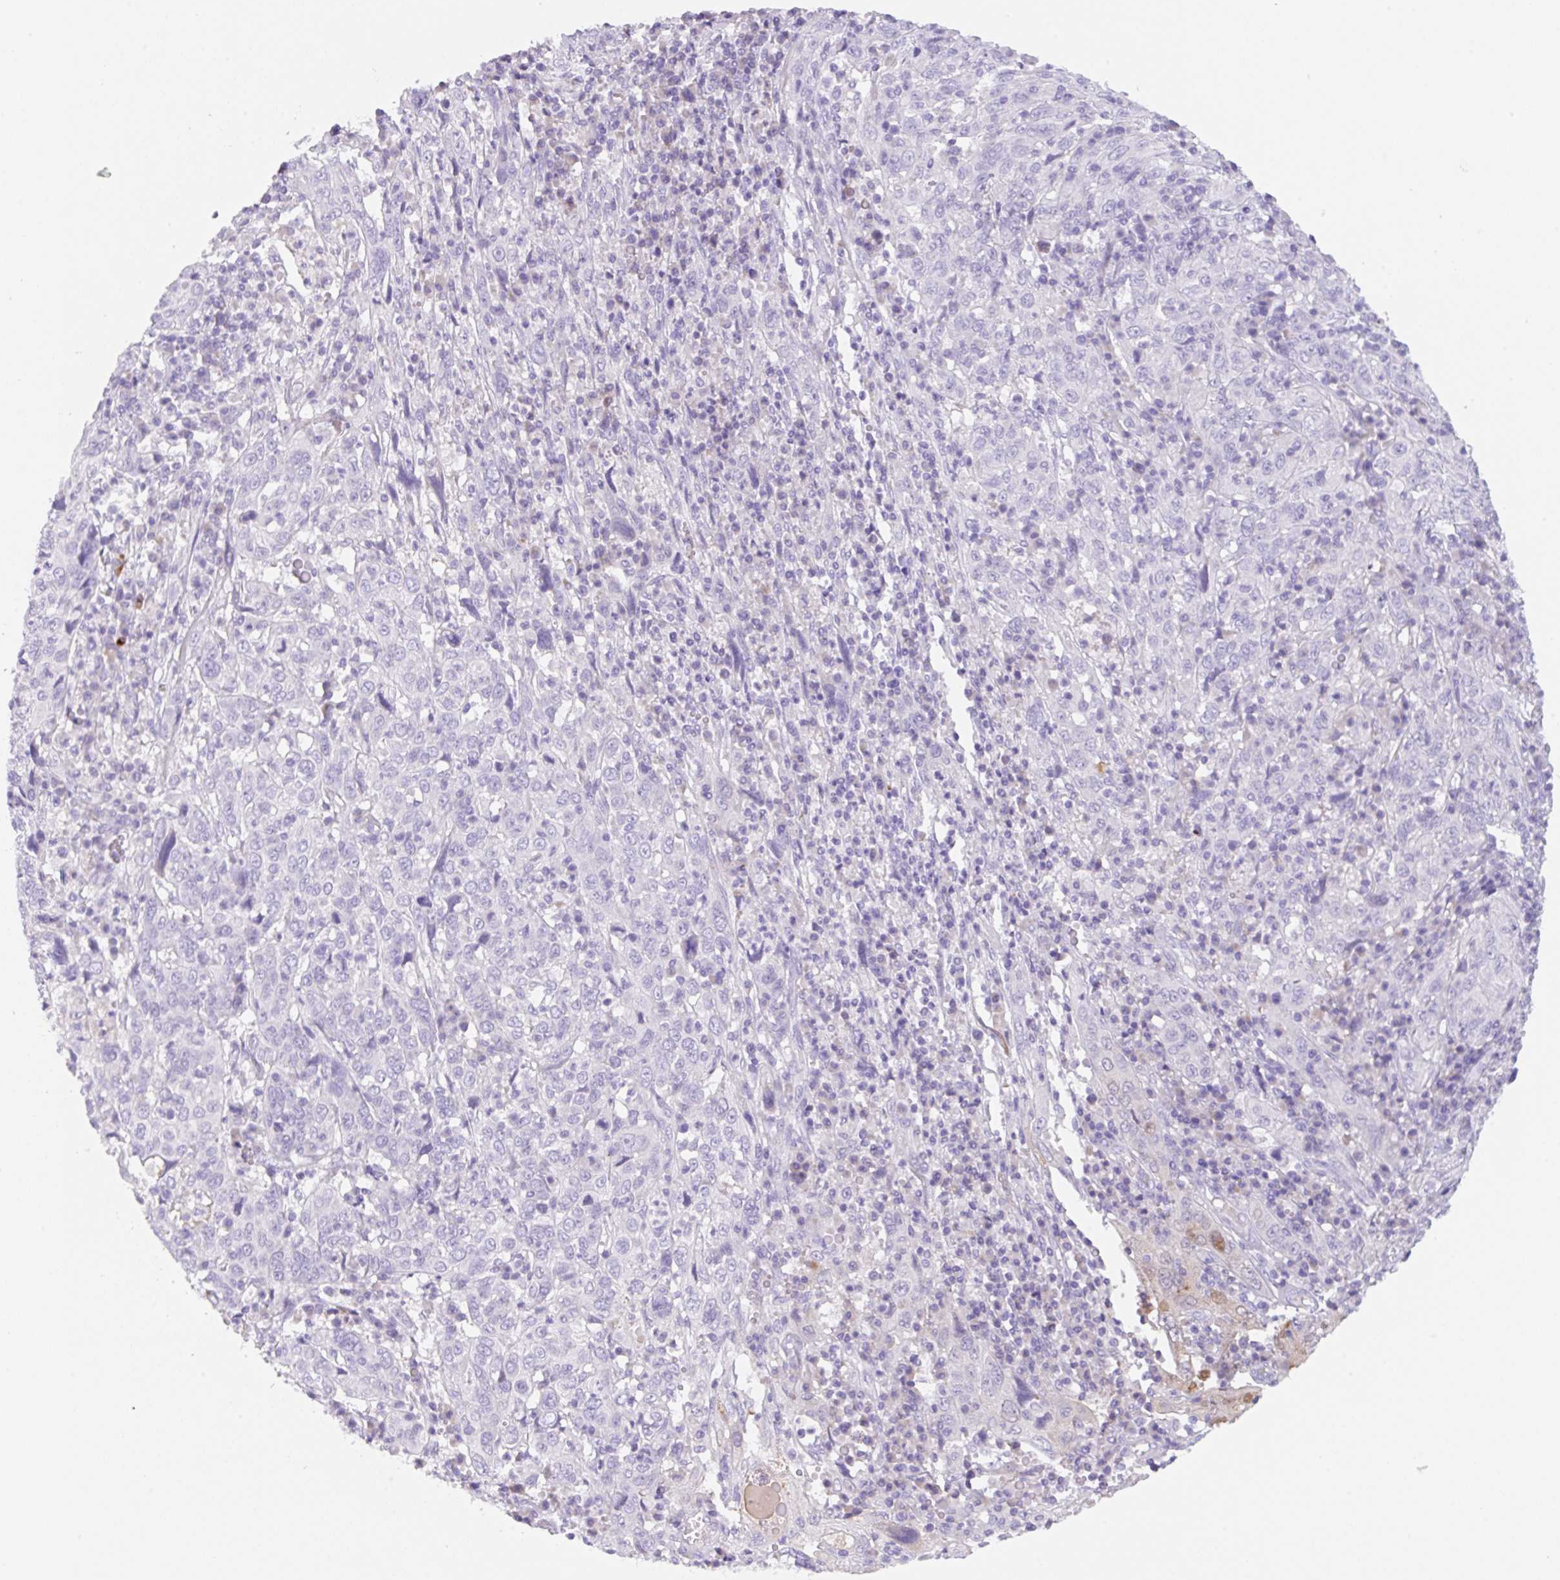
{"staining": {"intensity": "negative", "quantity": "none", "location": "none"}, "tissue": "cervical cancer", "cell_type": "Tumor cells", "image_type": "cancer", "snomed": [{"axis": "morphology", "description": "Squamous cell carcinoma, NOS"}, {"axis": "topography", "description": "Cervix"}], "caption": "Immunohistochemistry of human cervical squamous cell carcinoma reveals no expression in tumor cells.", "gene": "KLK8", "patient": {"sex": "female", "age": 46}}